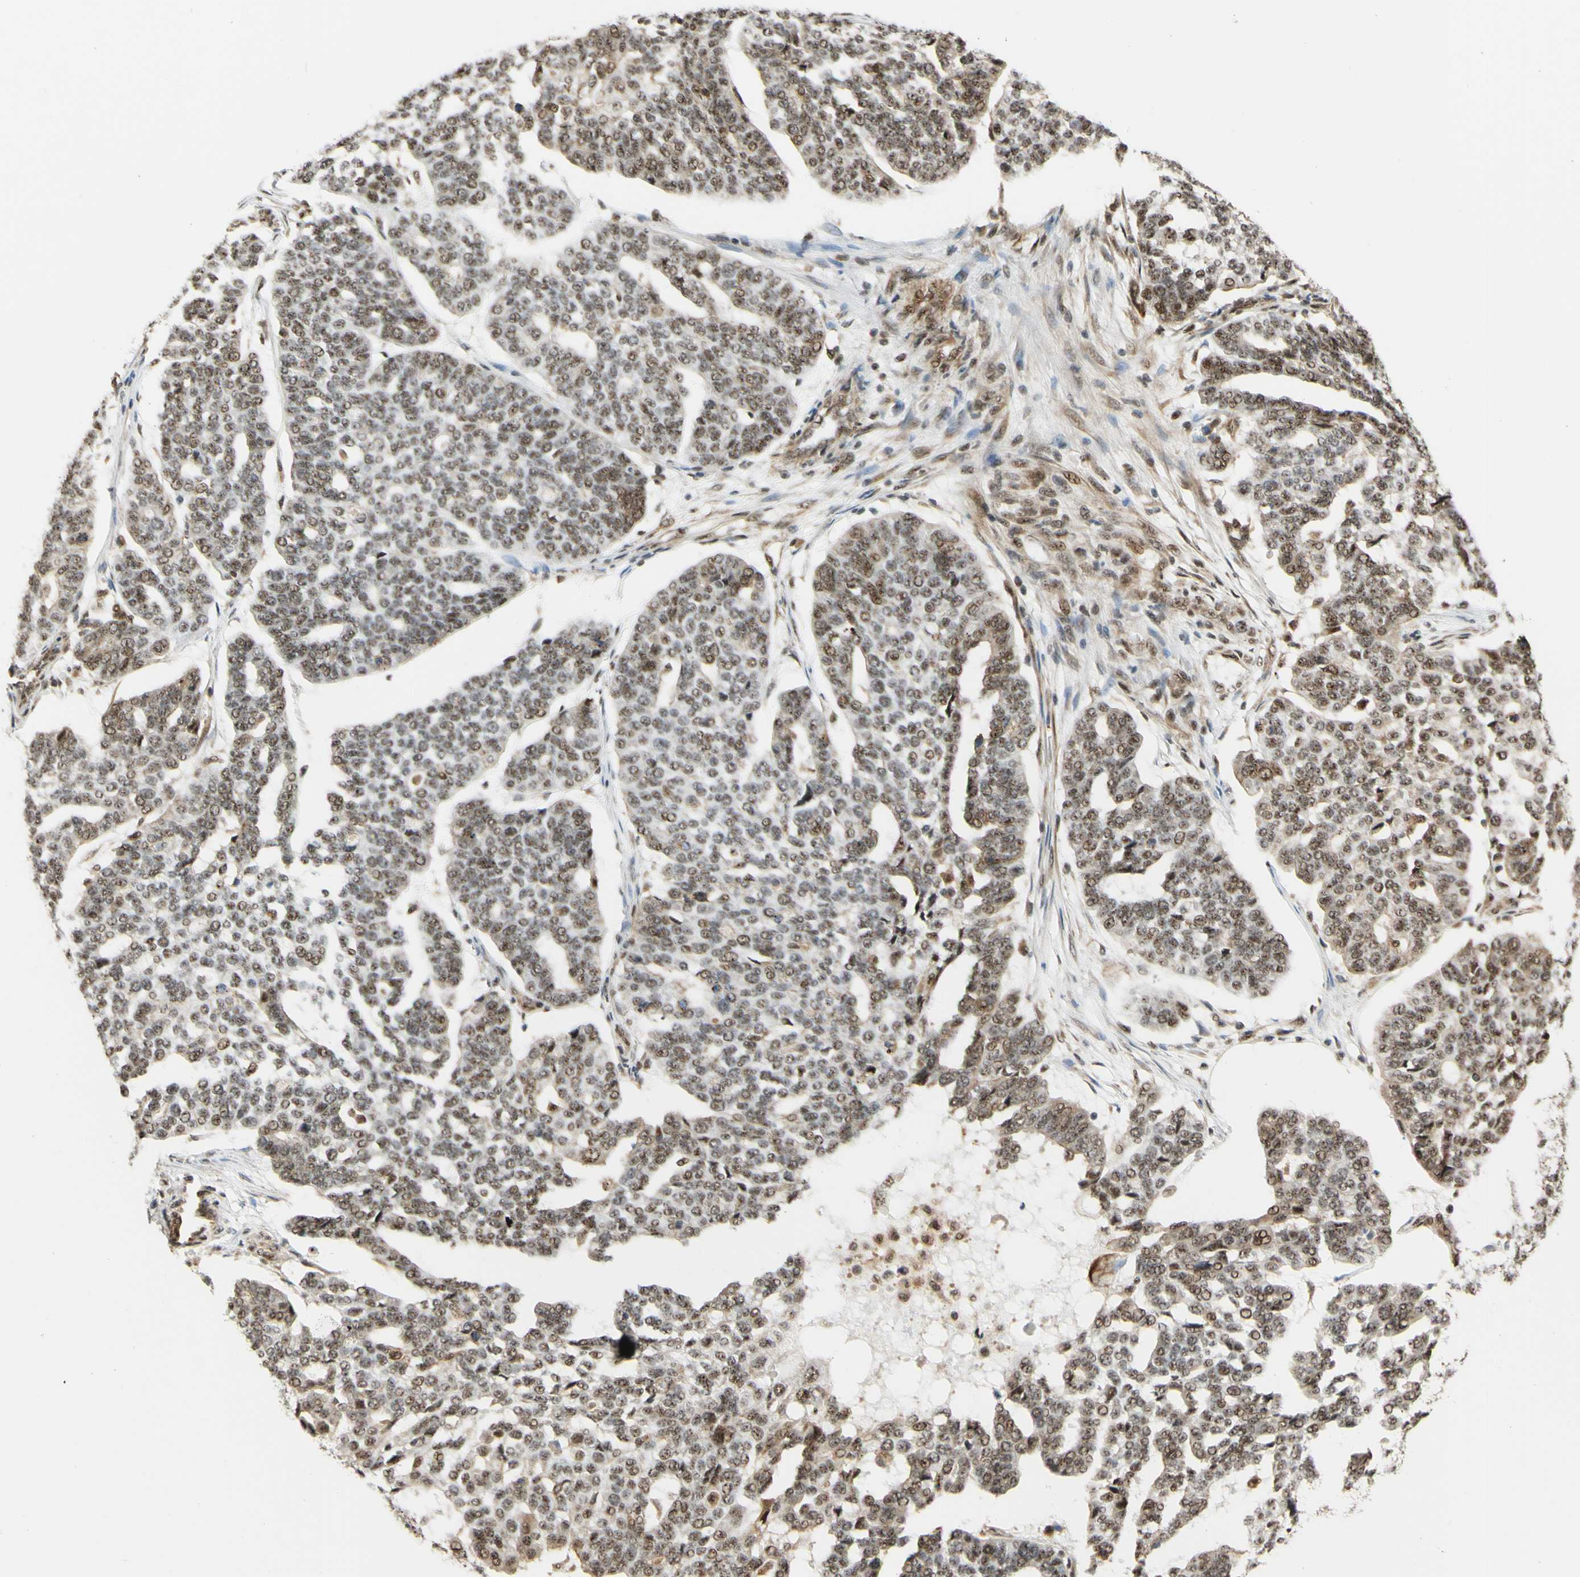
{"staining": {"intensity": "moderate", "quantity": ">75%", "location": "nuclear"}, "tissue": "ovarian cancer", "cell_type": "Tumor cells", "image_type": "cancer", "snomed": [{"axis": "morphology", "description": "Cystadenocarcinoma, serous, NOS"}, {"axis": "topography", "description": "Ovary"}], "caption": "Immunohistochemistry (DAB (3,3'-diaminobenzidine)) staining of human ovarian cancer (serous cystadenocarcinoma) shows moderate nuclear protein staining in about >75% of tumor cells.", "gene": "SAP18", "patient": {"sex": "female", "age": 59}}